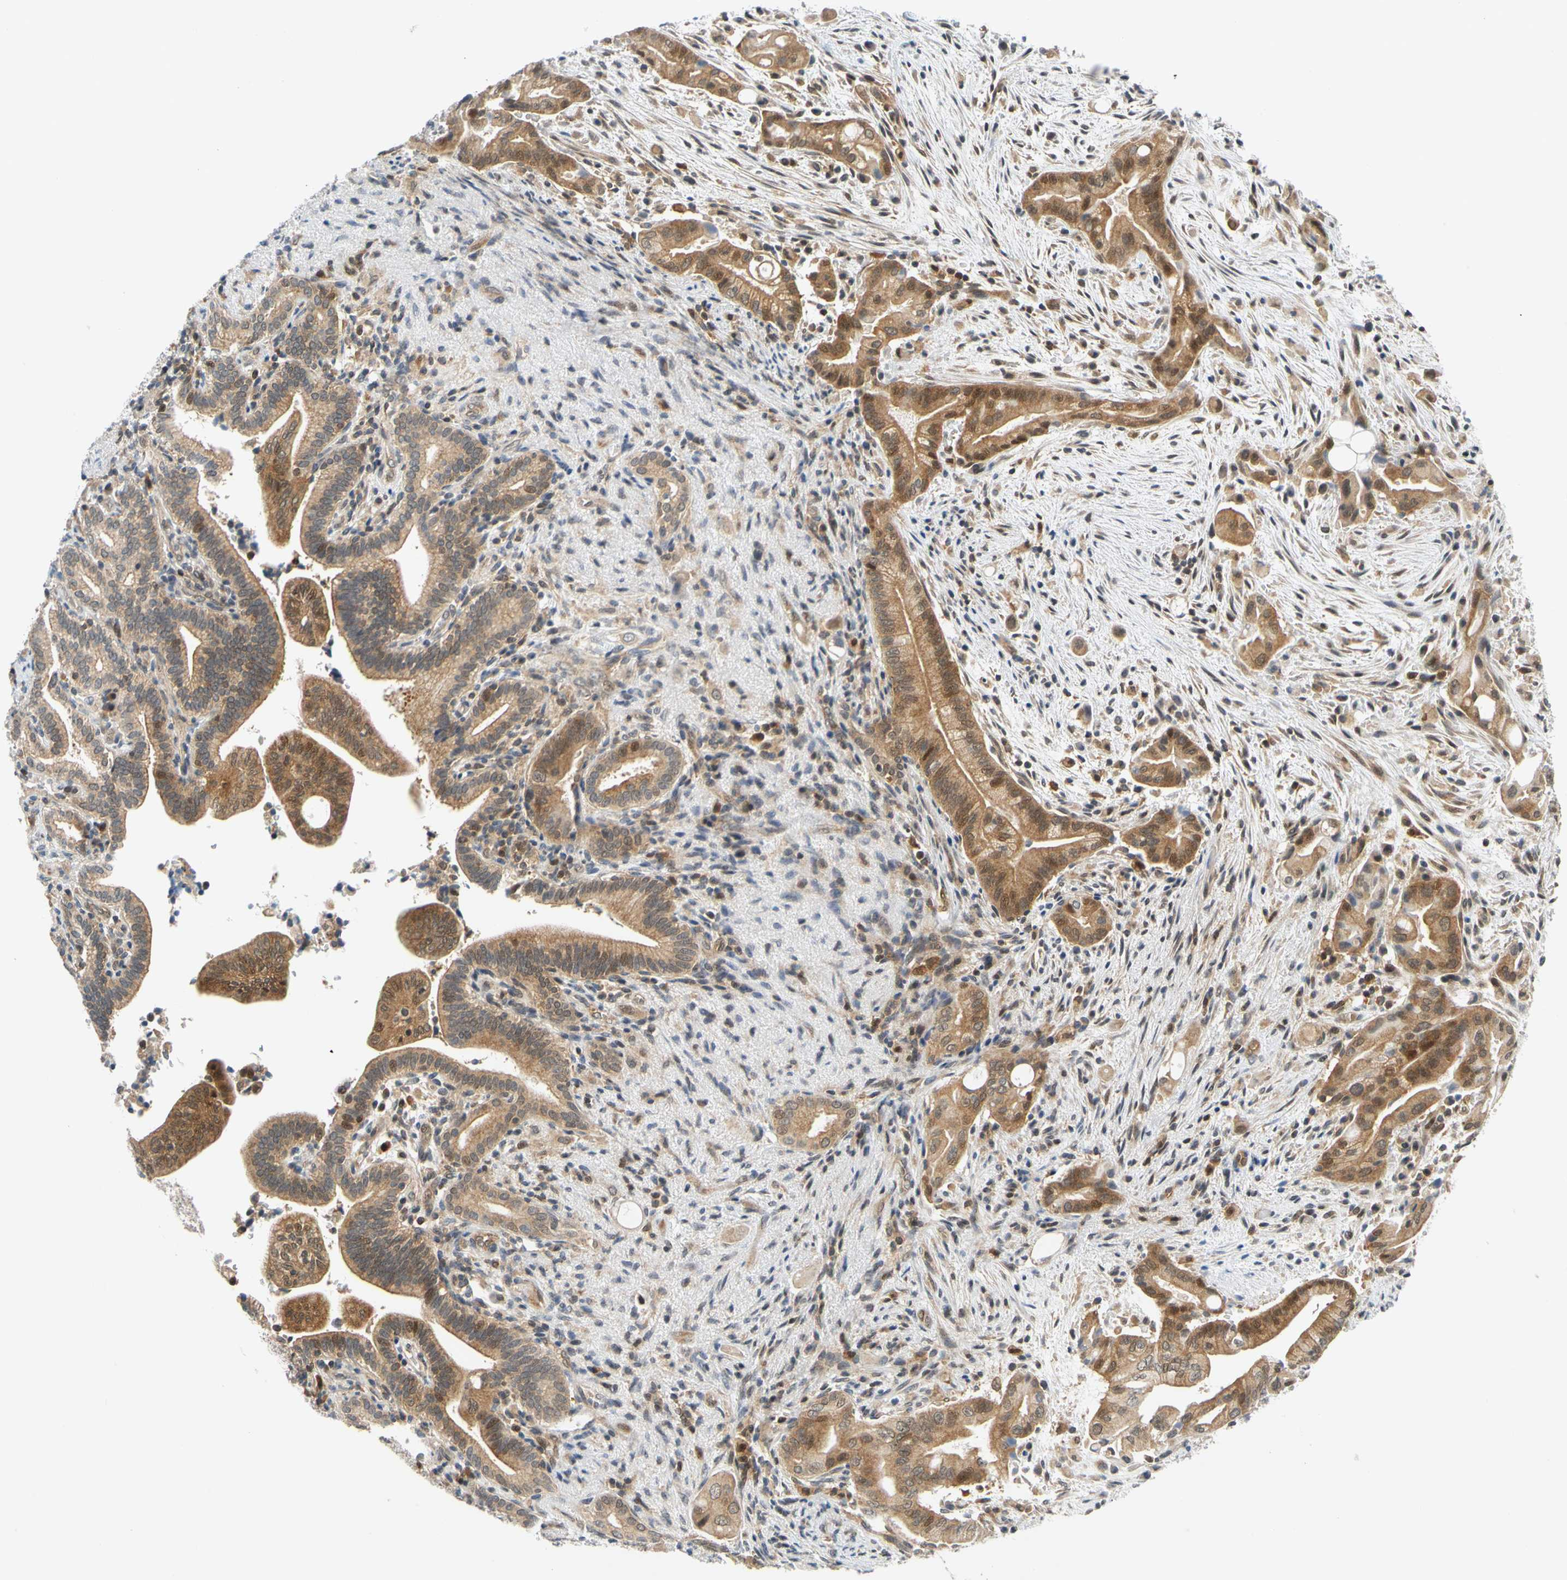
{"staining": {"intensity": "strong", "quantity": ">75%", "location": "cytoplasmic/membranous,nuclear"}, "tissue": "liver cancer", "cell_type": "Tumor cells", "image_type": "cancer", "snomed": [{"axis": "morphology", "description": "Cholangiocarcinoma"}, {"axis": "topography", "description": "Liver"}], "caption": "Strong cytoplasmic/membranous and nuclear protein expression is seen in about >75% of tumor cells in liver cancer.", "gene": "MAPK9", "patient": {"sex": "female", "age": 68}}